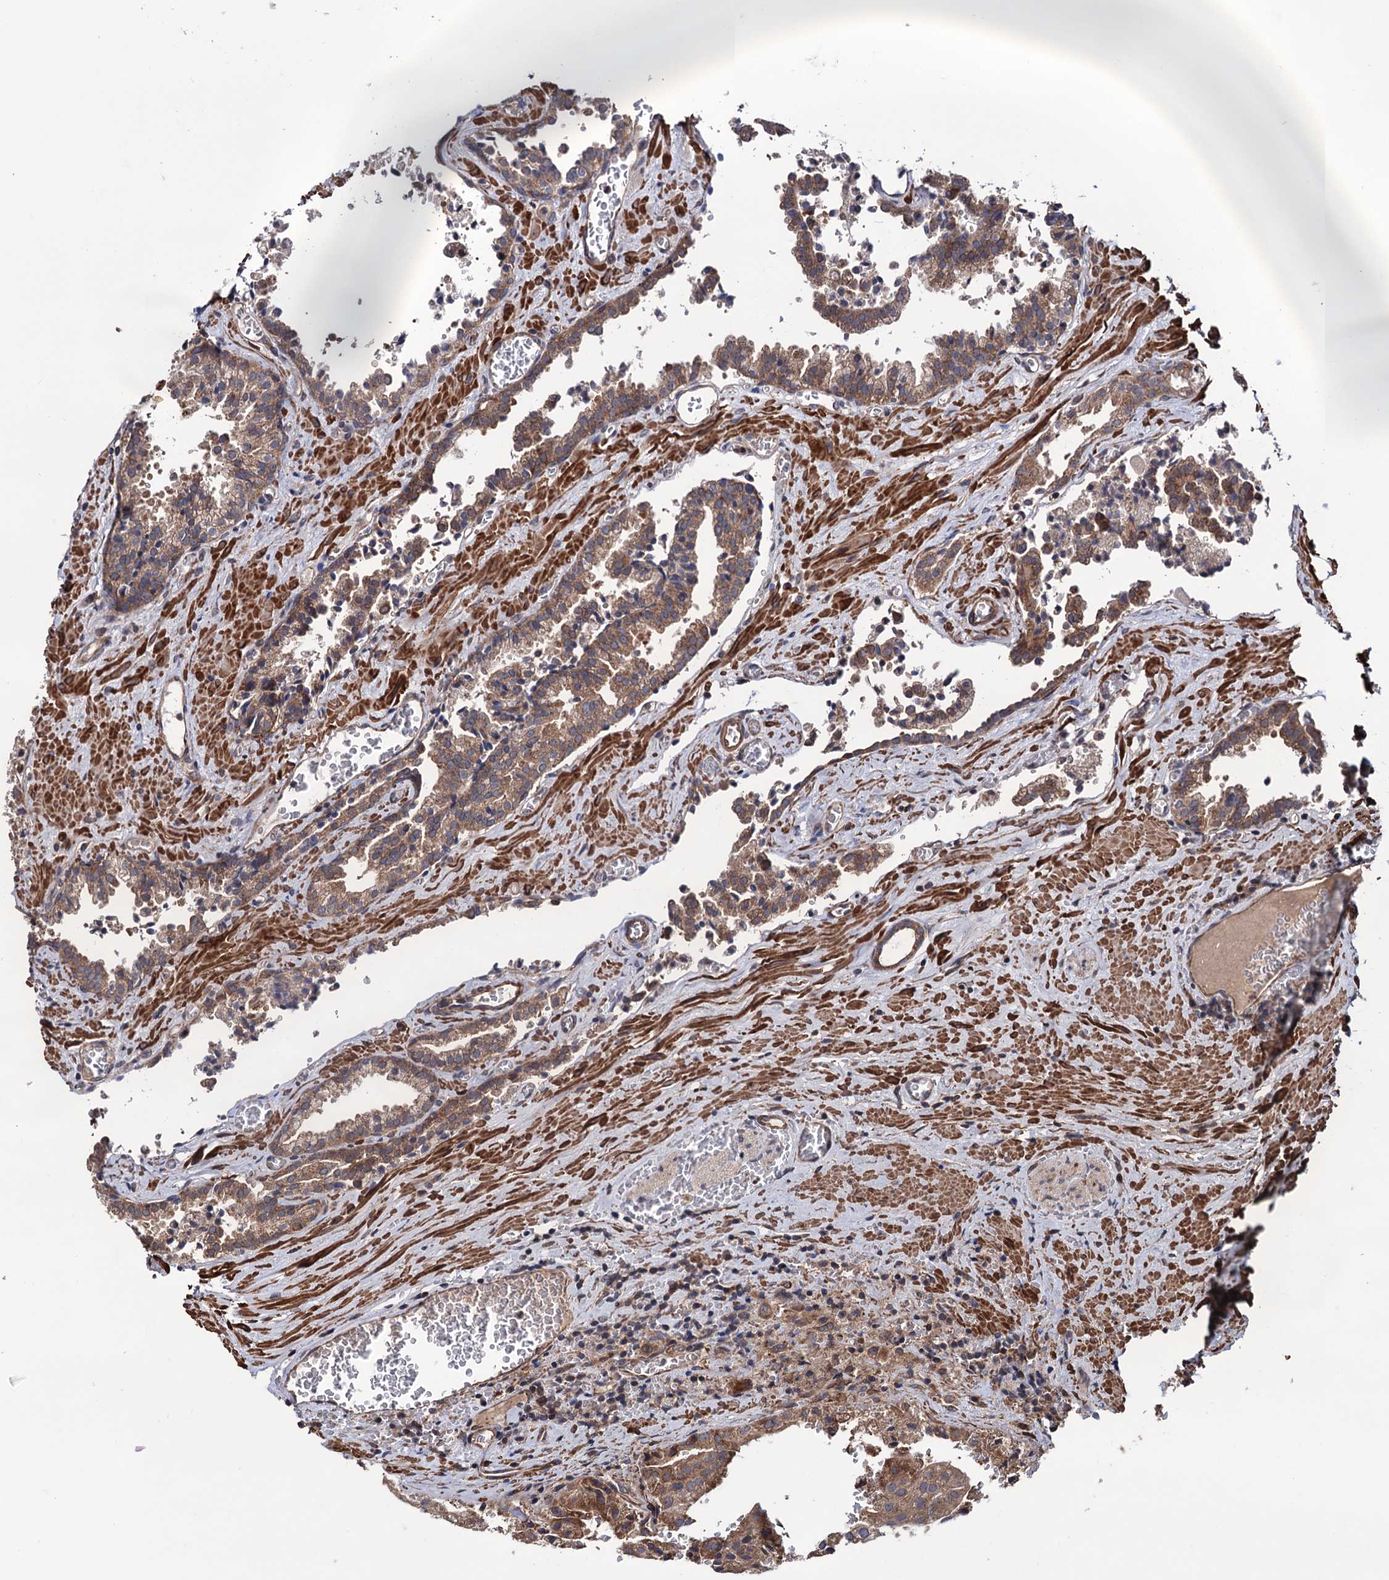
{"staining": {"intensity": "moderate", "quantity": ">75%", "location": "cytoplasmic/membranous"}, "tissue": "prostate cancer", "cell_type": "Tumor cells", "image_type": "cancer", "snomed": [{"axis": "morphology", "description": "Adenocarcinoma, High grade"}, {"axis": "topography", "description": "Prostate"}], "caption": "Prostate cancer stained with immunohistochemistry exhibits moderate cytoplasmic/membranous staining in approximately >75% of tumor cells.", "gene": "FERMT2", "patient": {"sex": "male", "age": 68}}